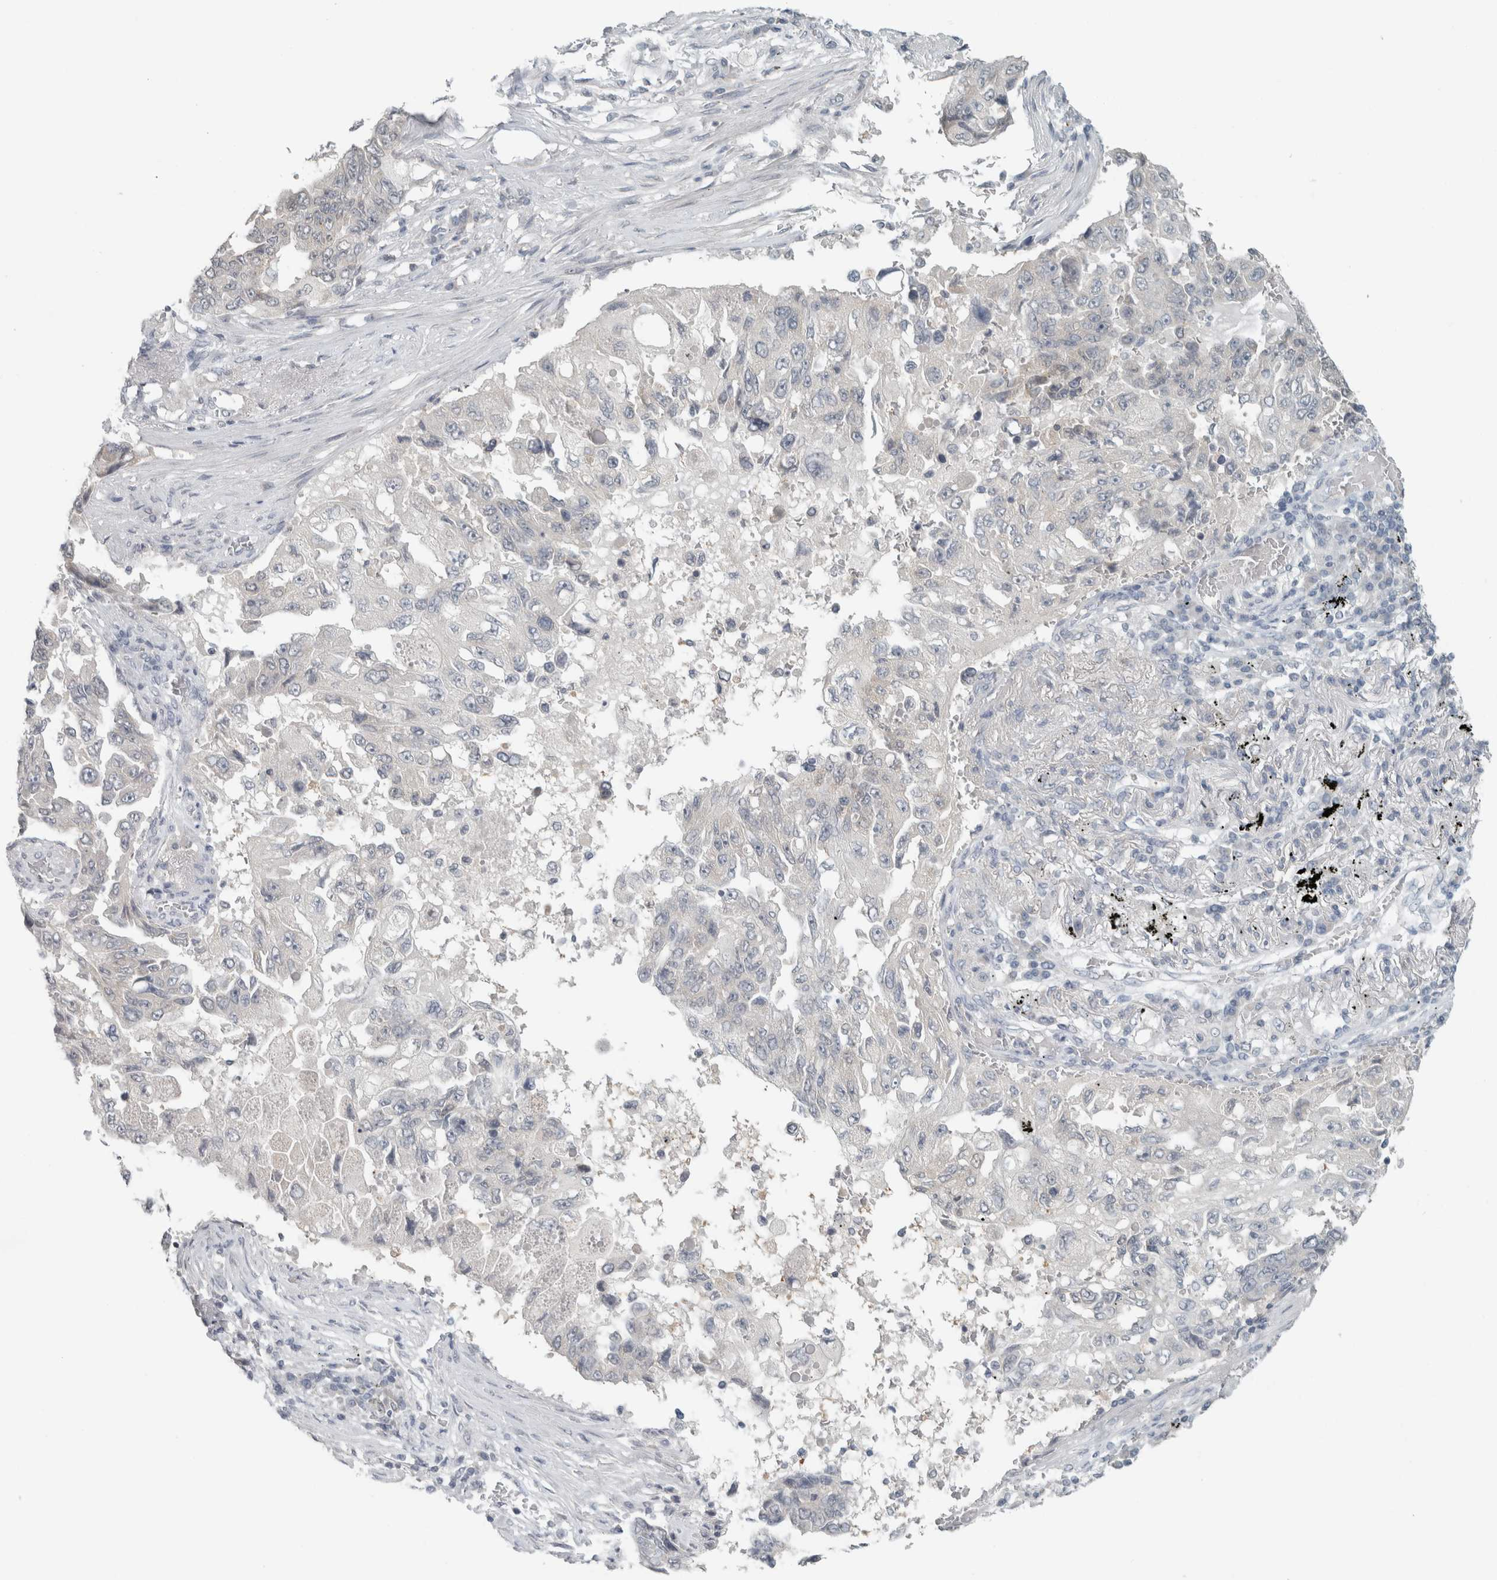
{"staining": {"intensity": "negative", "quantity": "none", "location": "none"}, "tissue": "lung cancer", "cell_type": "Tumor cells", "image_type": "cancer", "snomed": [{"axis": "morphology", "description": "Adenocarcinoma, NOS"}, {"axis": "topography", "description": "Lung"}], "caption": "Protein analysis of lung cancer (adenocarcinoma) reveals no significant positivity in tumor cells.", "gene": "TRIT1", "patient": {"sex": "female", "age": 51}}